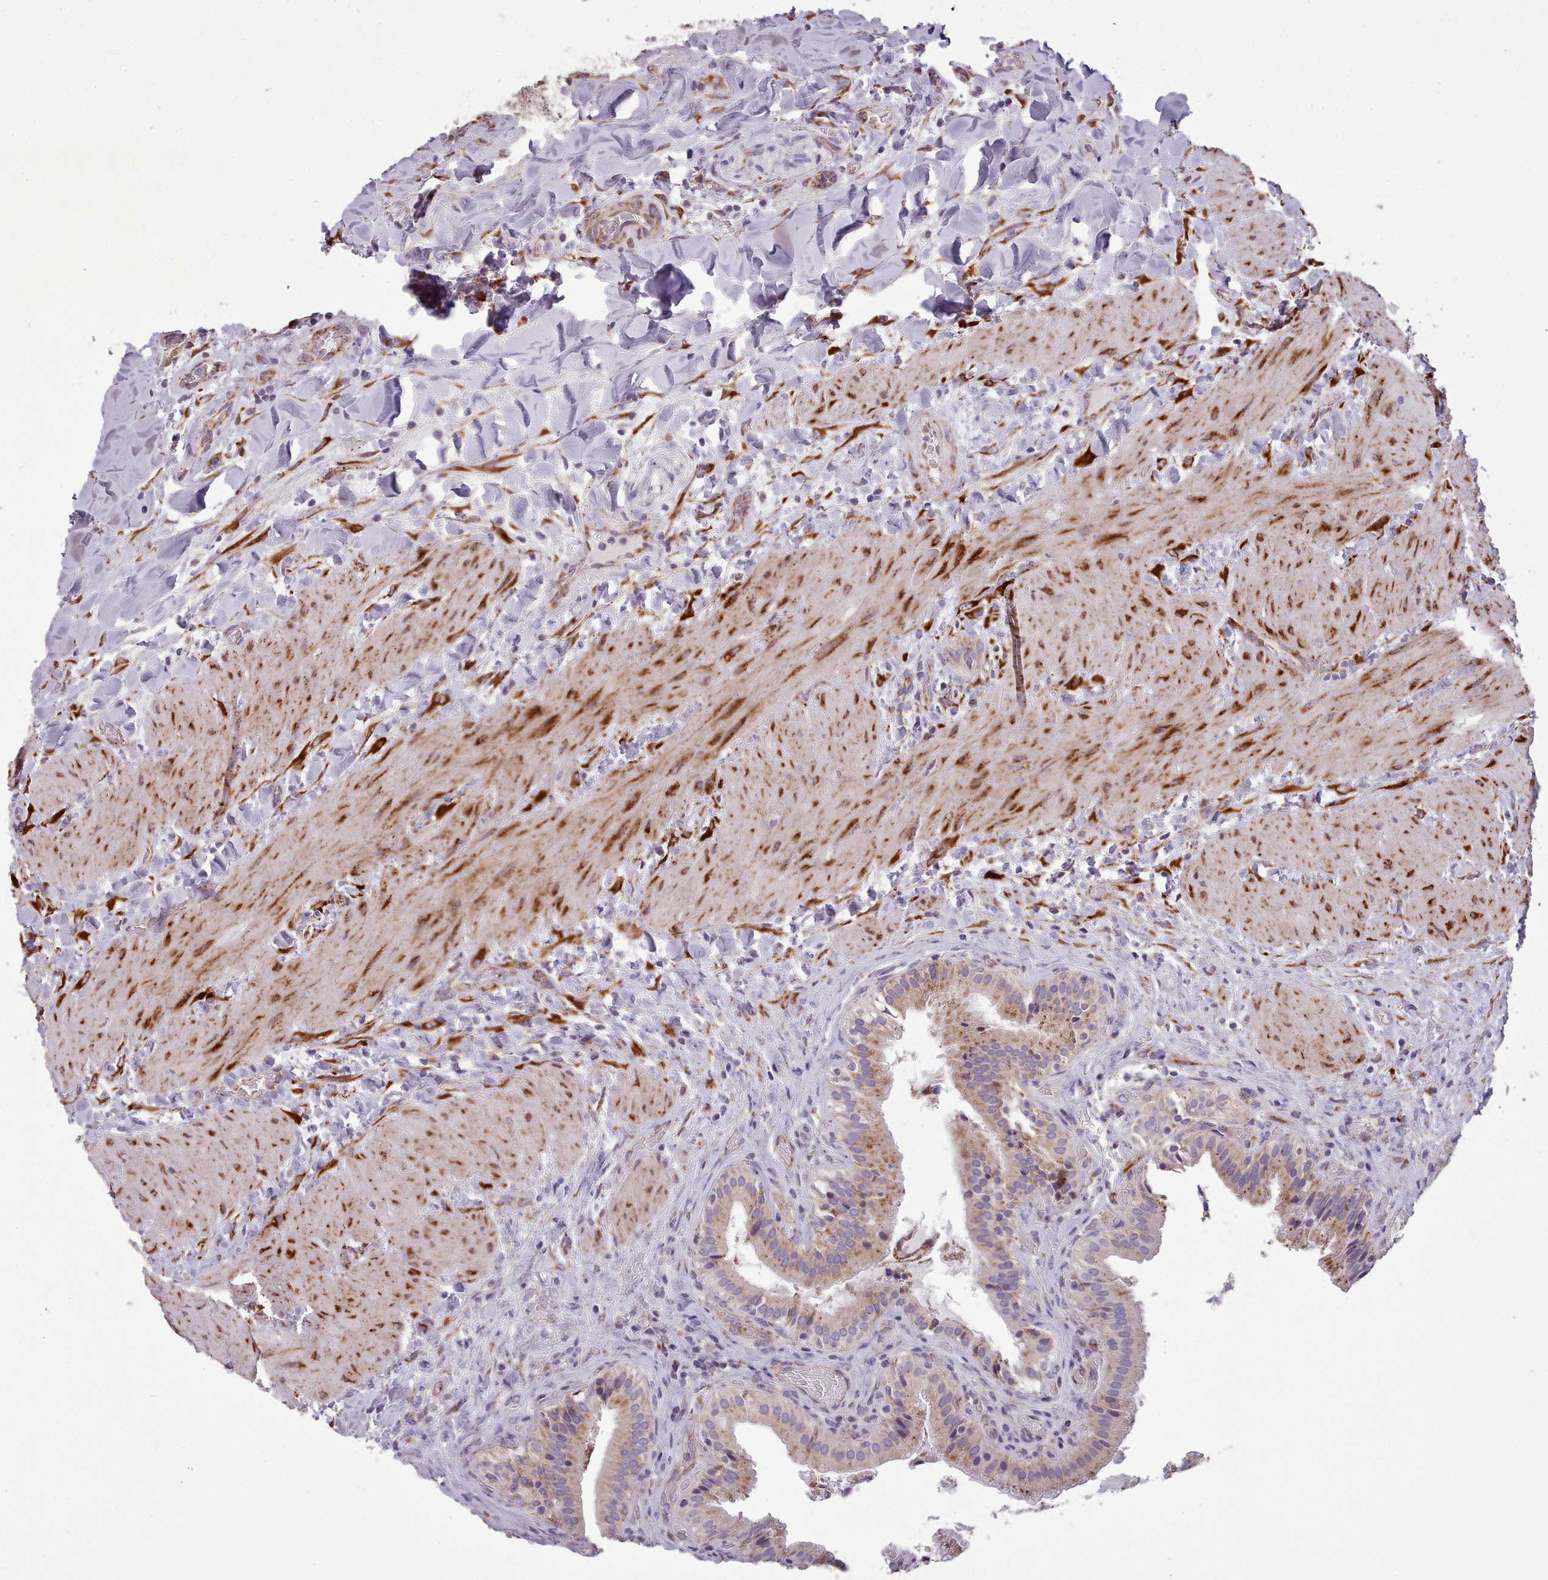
{"staining": {"intensity": "moderate", "quantity": "25%-75%", "location": "cytoplasmic/membranous"}, "tissue": "gallbladder", "cell_type": "Glandular cells", "image_type": "normal", "snomed": [{"axis": "morphology", "description": "Normal tissue, NOS"}, {"axis": "topography", "description": "Gallbladder"}], "caption": "IHC of benign gallbladder demonstrates medium levels of moderate cytoplasmic/membranous positivity in about 25%-75% of glandular cells.", "gene": "FKBP10", "patient": {"sex": "male", "age": 24}}